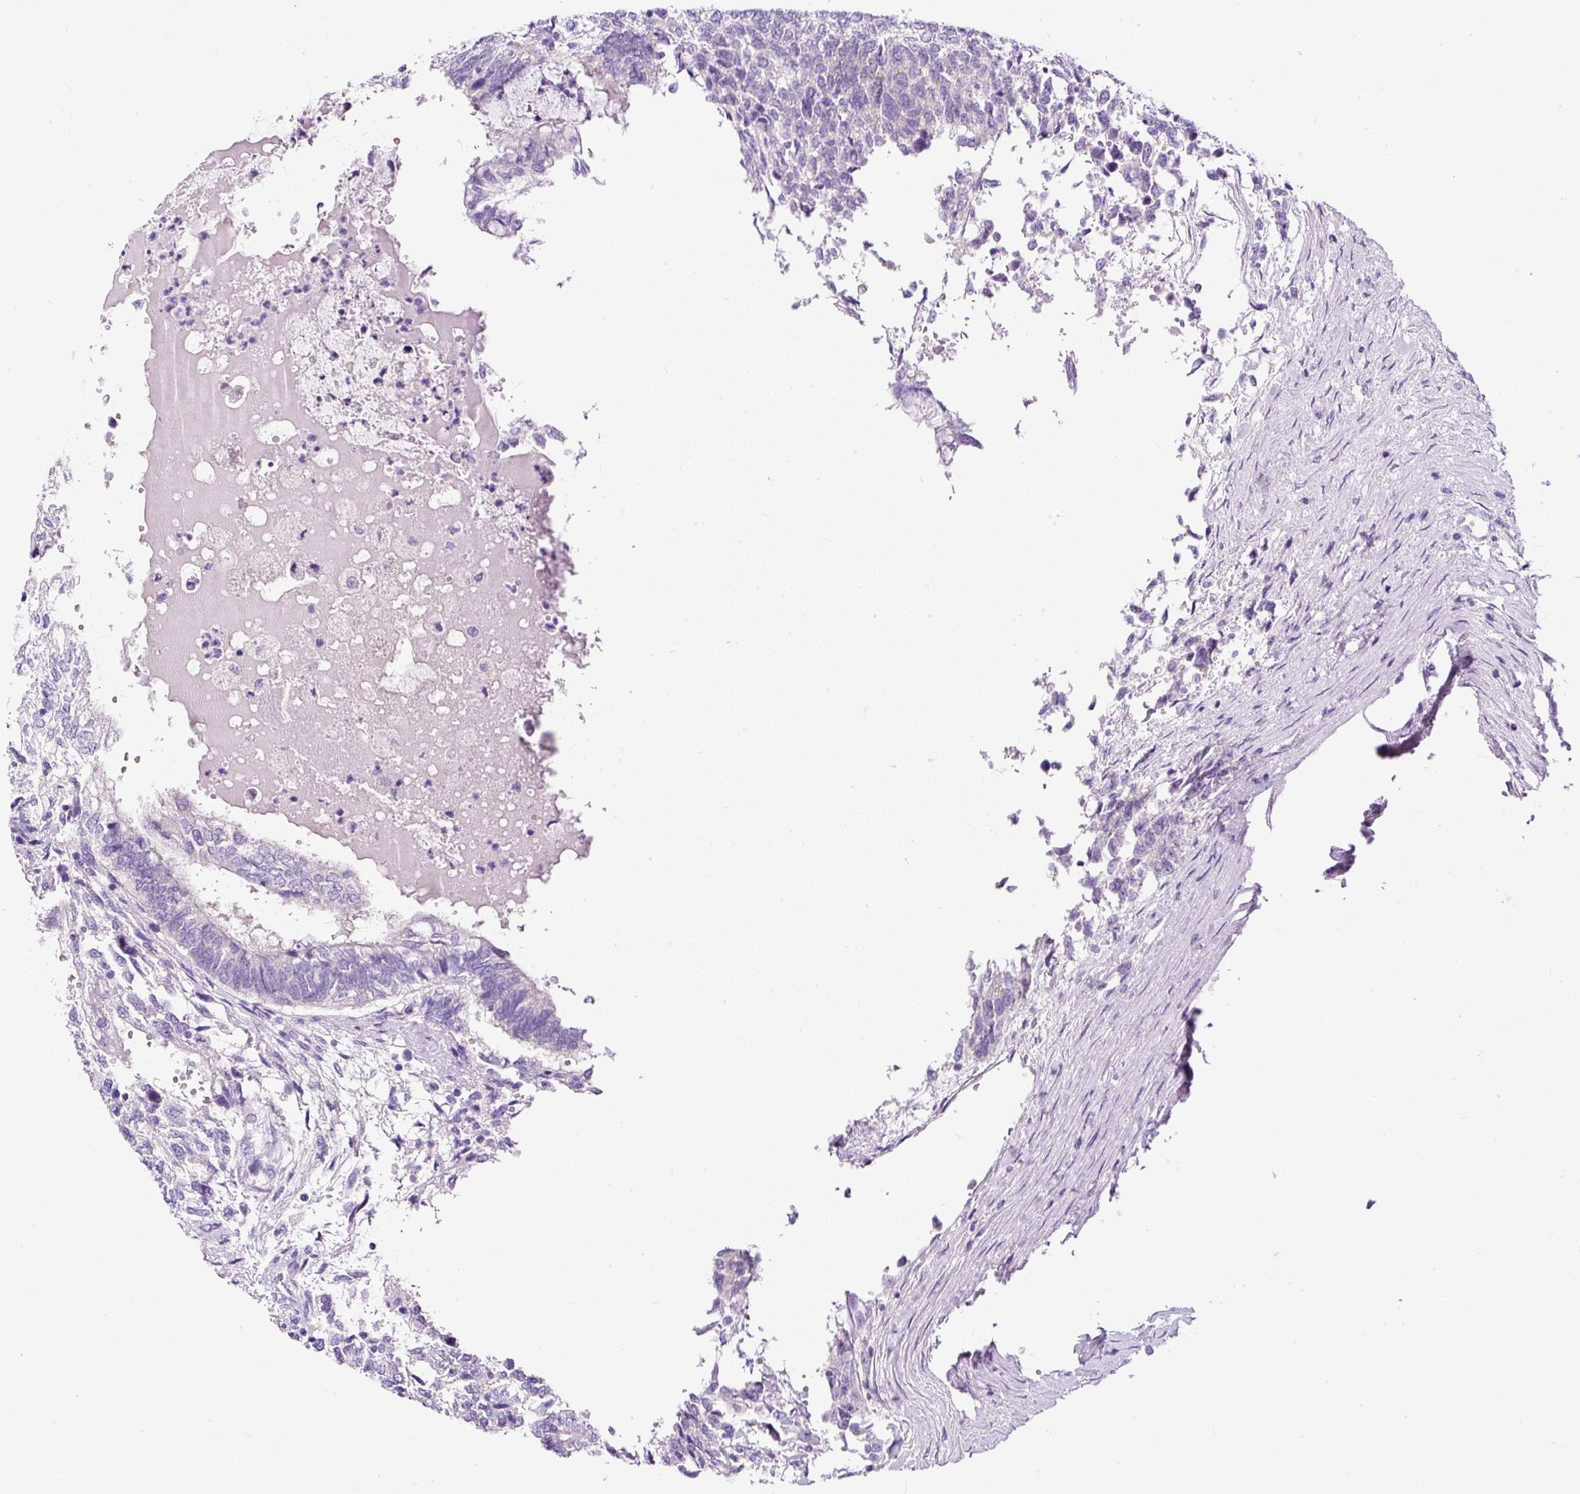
{"staining": {"intensity": "negative", "quantity": "none", "location": "none"}, "tissue": "testis cancer", "cell_type": "Tumor cells", "image_type": "cancer", "snomed": [{"axis": "morphology", "description": "Carcinoma, Embryonal, NOS"}, {"axis": "topography", "description": "Testis"}], "caption": "An image of testis embryonal carcinoma stained for a protein demonstrates no brown staining in tumor cells.", "gene": "STOX2", "patient": {"sex": "male", "age": 23}}